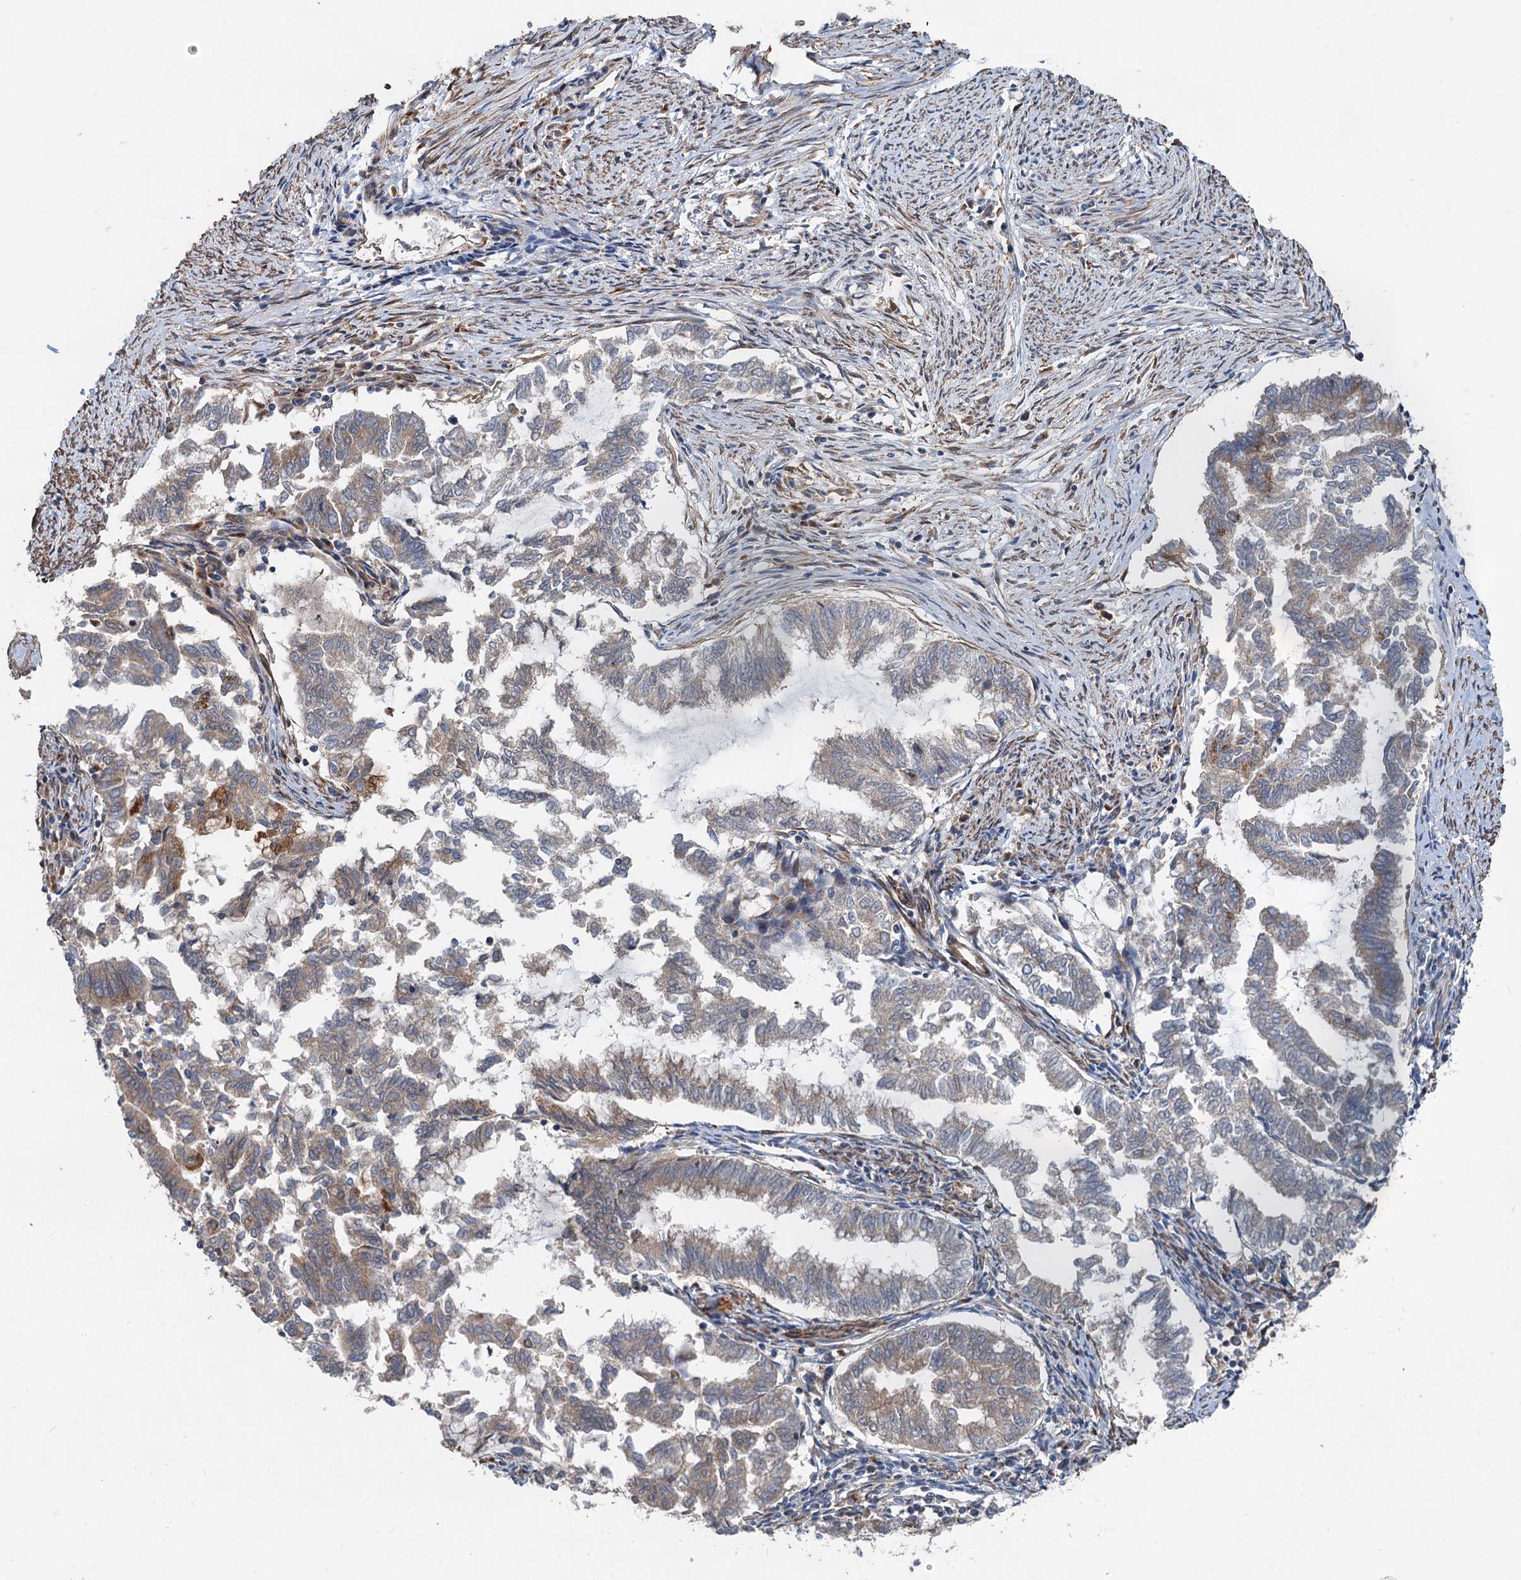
{"staining": {"intensity": "moderate", "quantity": "<25%", "location": "cytoplasmic/membranous"}, "tissue": "endometrial cancer", "cell_type": "Tumor cells", "image_type": "cancer", "snomed": [{"axis": "morphology", "description": "Adenocarcinoma, NOS"}, {"axis": "topography", "description": "Endometrium"}], "caption": "High-magnification brightfield microscopy of endometrial adenocarcinoma stained with DAB (3,3'-diaminobenzidine) (brown) and counterstained with hematoxylin (blue). tumor cells exhibit moderate cytoplasmic/membranous positivity is identified in about<25% of cells.", "gene": "ANKRD26", "patient": {"sex": "female", "age": 79}}